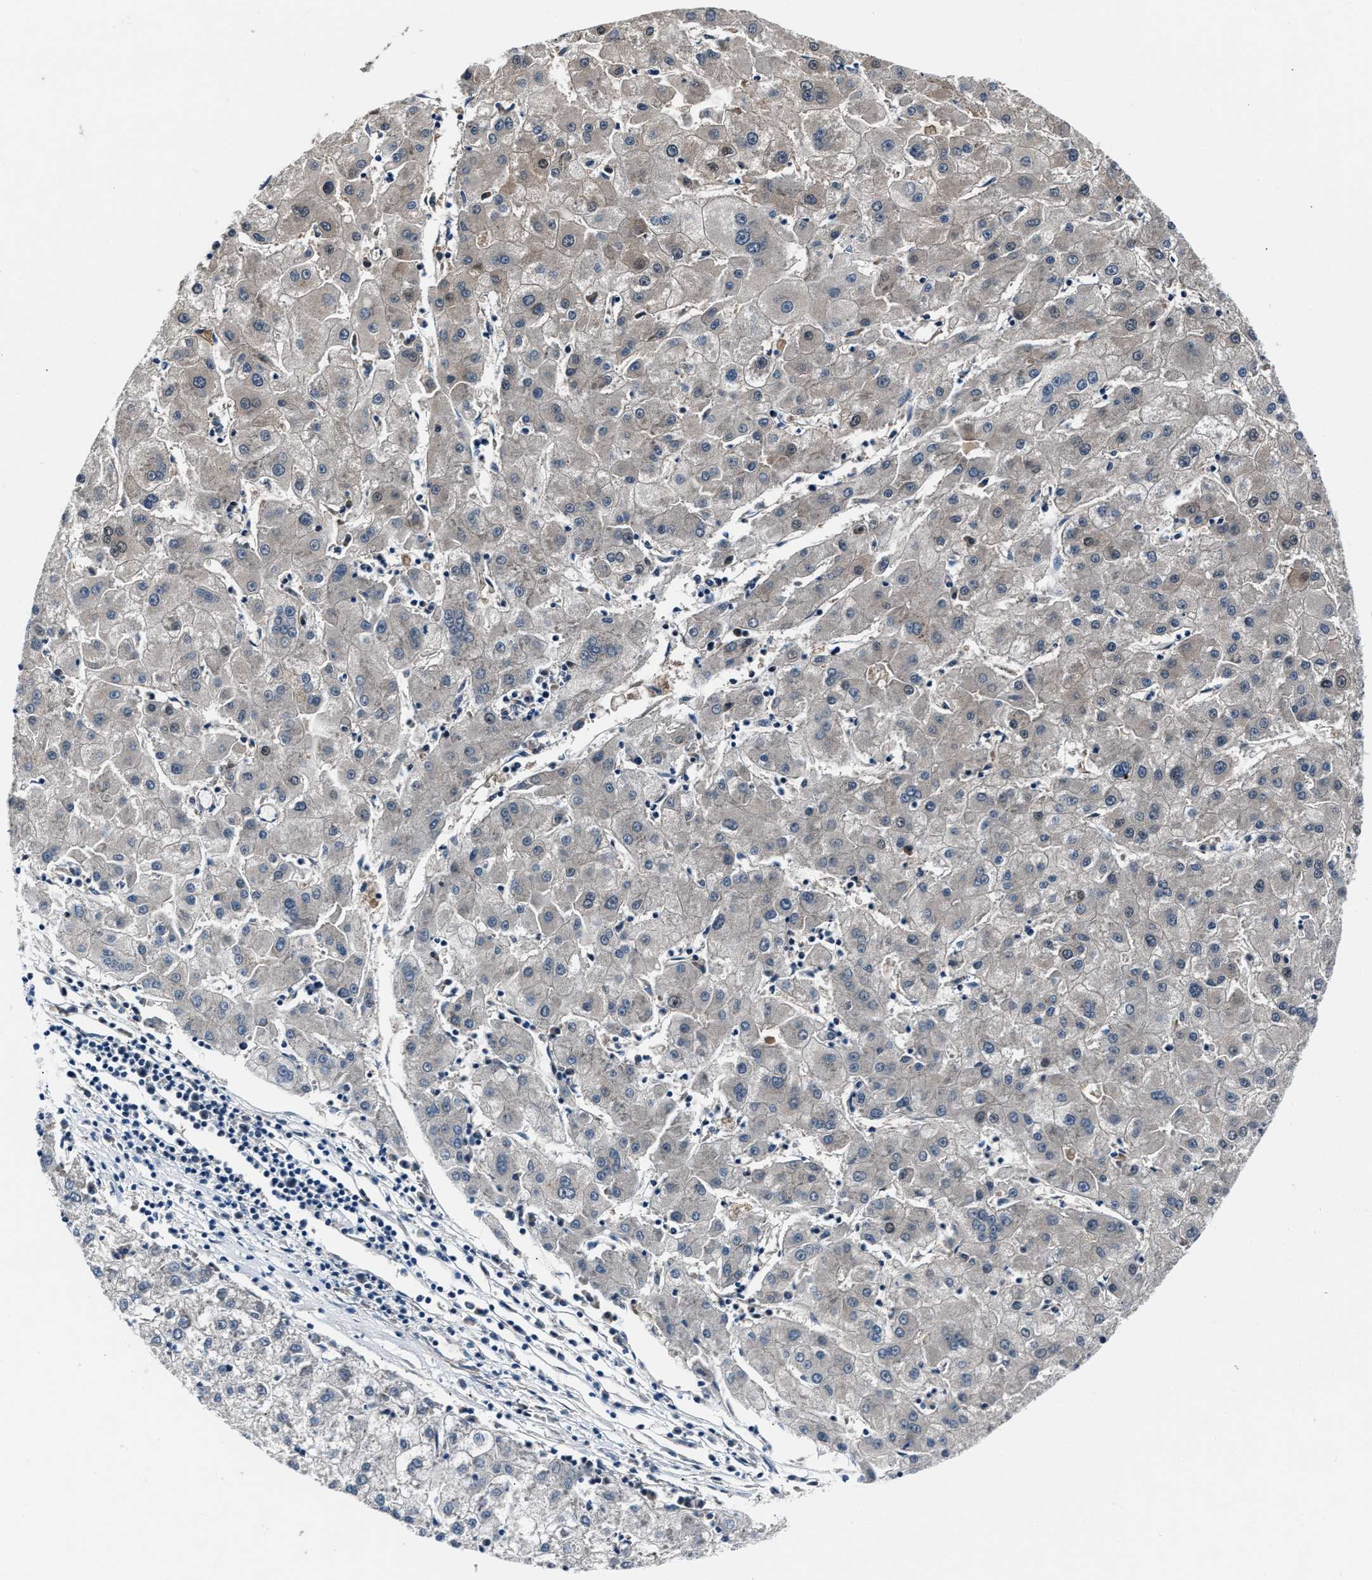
{"staining": {"intensity": "negative", "quantity": "none", "location": "none"}, "tissue": "liver cancer", "cell_type": "Tumor cells", "image_type": "cancer", "snomed": [{"axis": "morphology", "description": "Carcinoma, Hepatocellular, NOS"}, {"axis": "topography", "description": "Liver"}], "caption": "A high-resolution photomicrograph shows immunohistochemistry (IHC) staining of liver cancer, which shows no significant expression in tumor cells.", "gene": "MPDZ", "patient": {"sex": "male", "age": 72}}